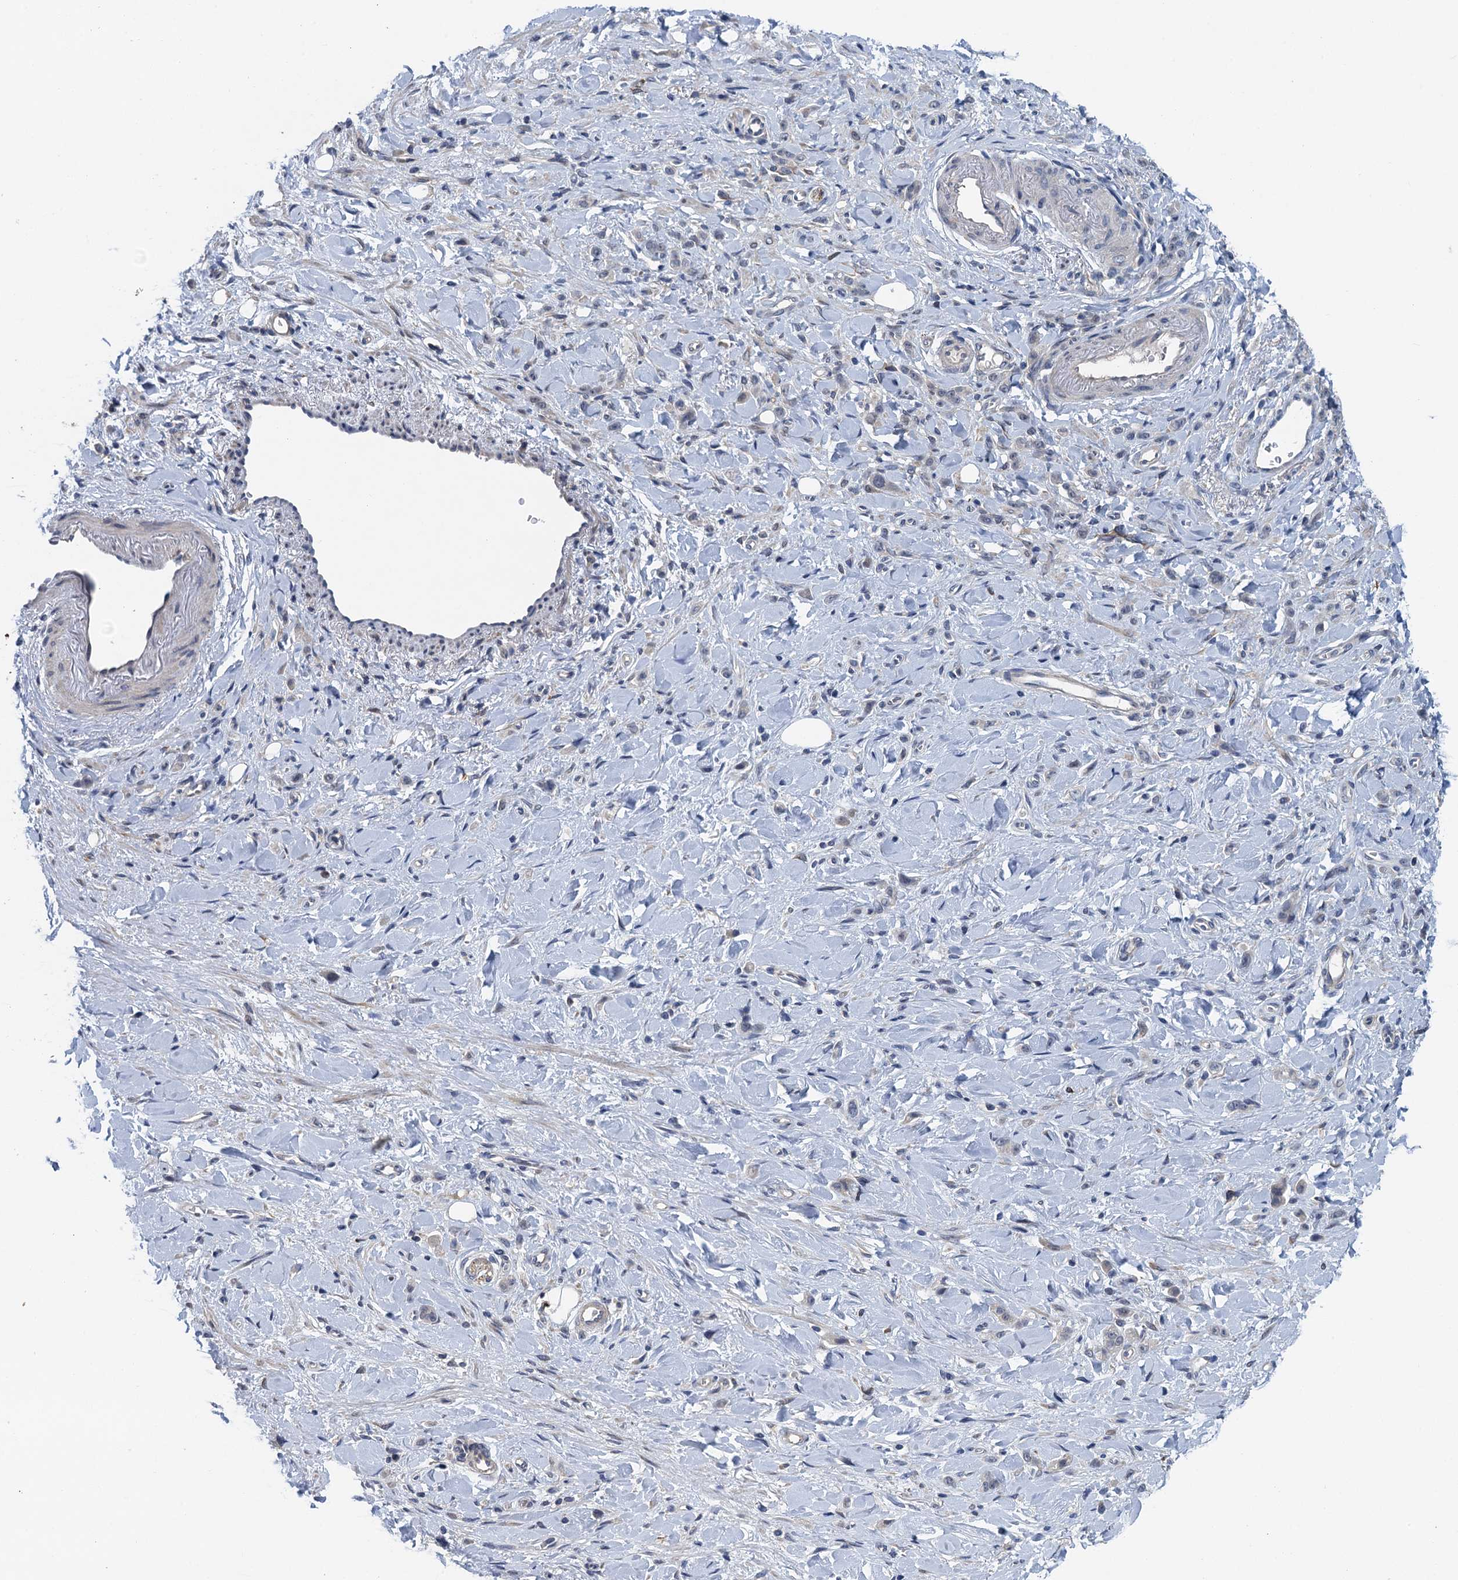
{"staining": {"intensity": "negative", "quantity": "none", "location": "none"}, "tissue": "stomach cancer", "cell_type": "Tumor cells", "image_type": "cancer", "snomed": [{"axis": "morphology", "description": "Normal tissue, NOS"}, {"axis": "morphology", "description": "Adenocarcinoma, NOS"}, {"axis": "topography", "description": "Stomach"}], "caption": "Immunohistochemistry (IHC) photomicrograph of neoplastic tissue: human stomach cancer (adenocarcinoma) stained with DAB reveals no significant protein positivity in tumor cells.", "gene": "MRFAP1", "patient": {"sex": "male", "age": 82}}